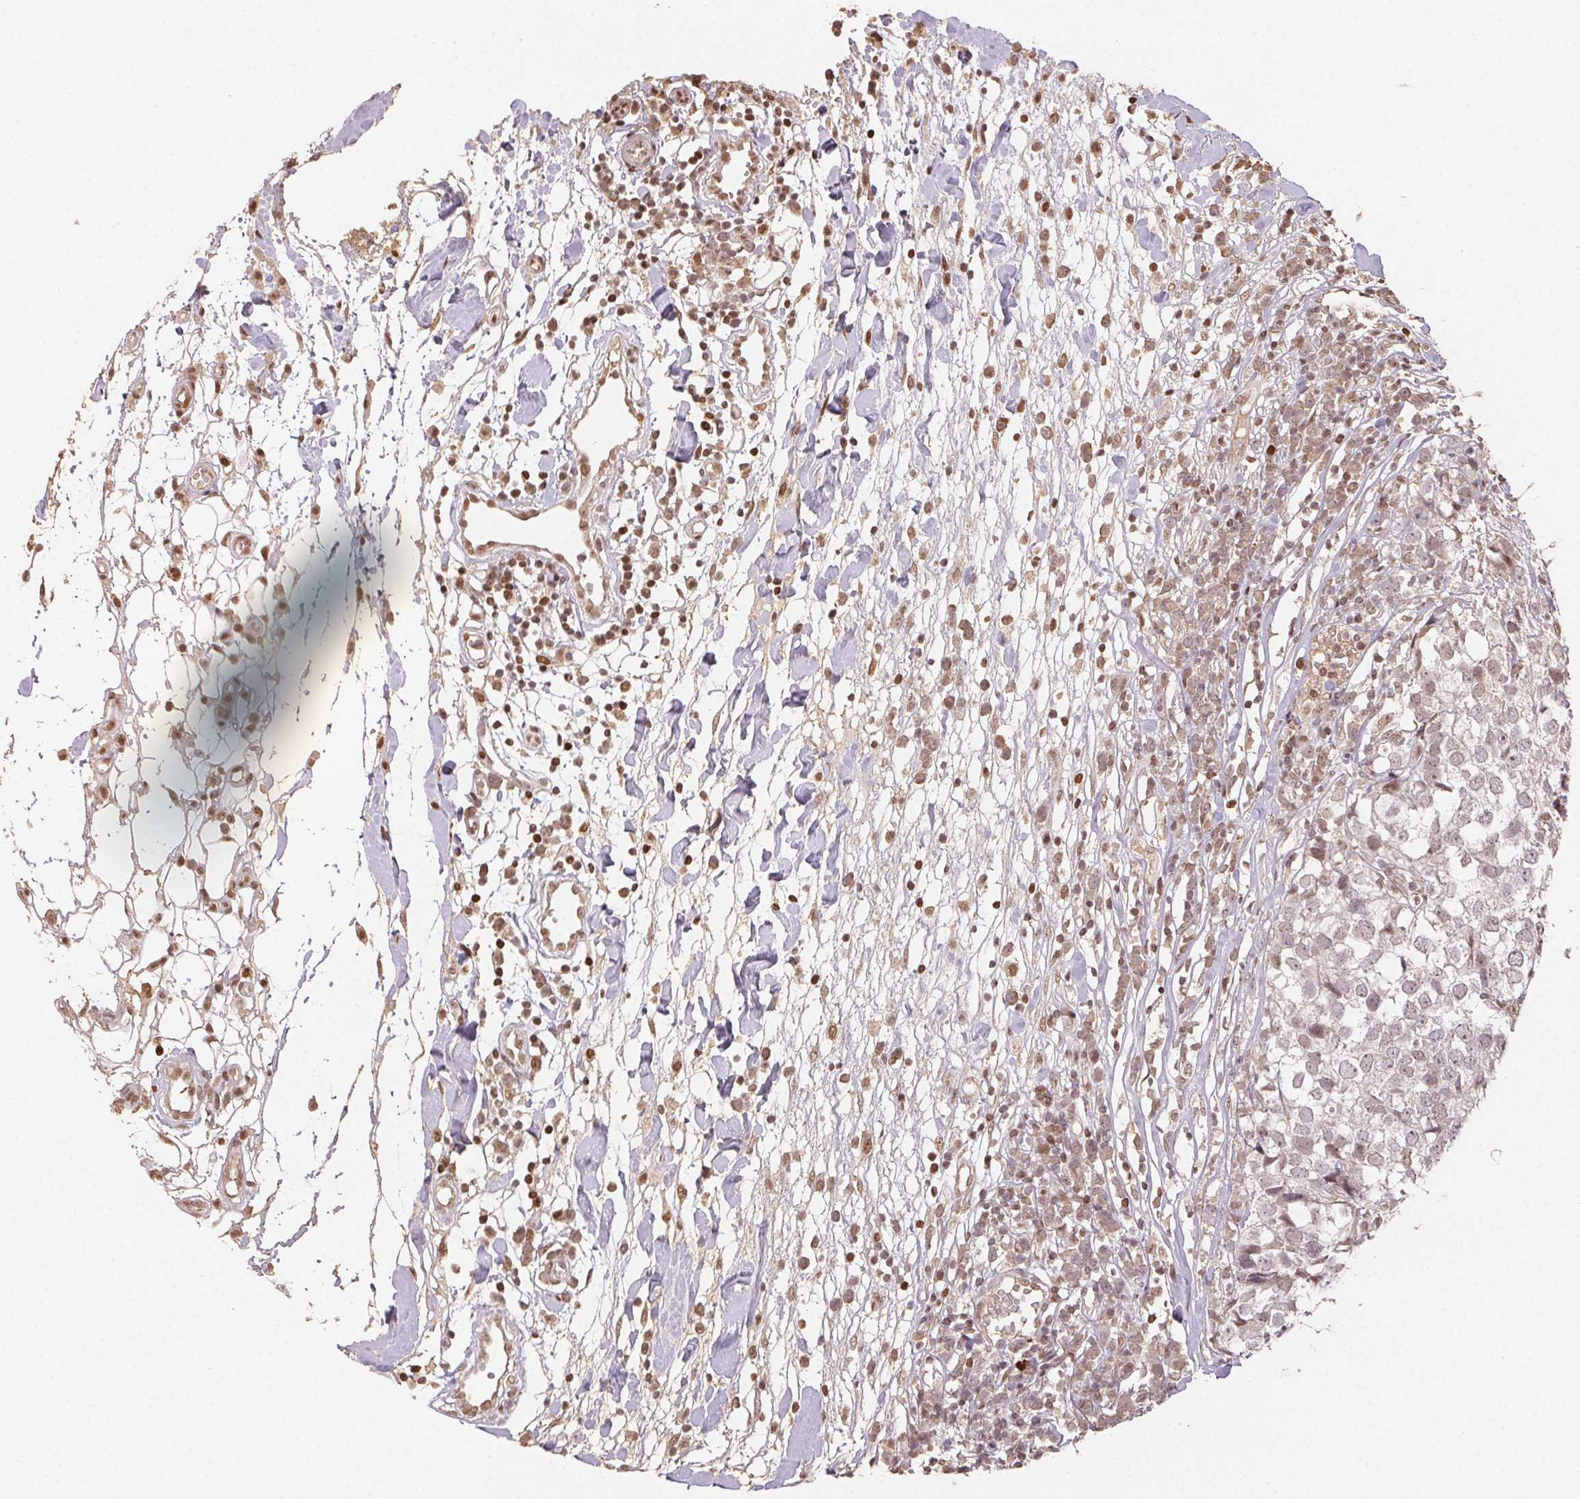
{"staining": {"intensity": "weak", "quantity": "<25%", "location": "nuclear"}, "tissue": "breast cancer", "cell_type": "Tumor cells", "image_type": "cancer", "snomed": [{"axis": "morphology", "description": "Duct carcinoma"}, {"axis": "topography", "description": "Breast"}], "caption": "Micrograph shows no significant protein expression in tumor cells of breast cancer (intraductal carcinoma). (DAB IHC with hematoxylin counter stain).", "gene": "MAPKAPK2", "patient": {"sex": "female", "age": 30}}